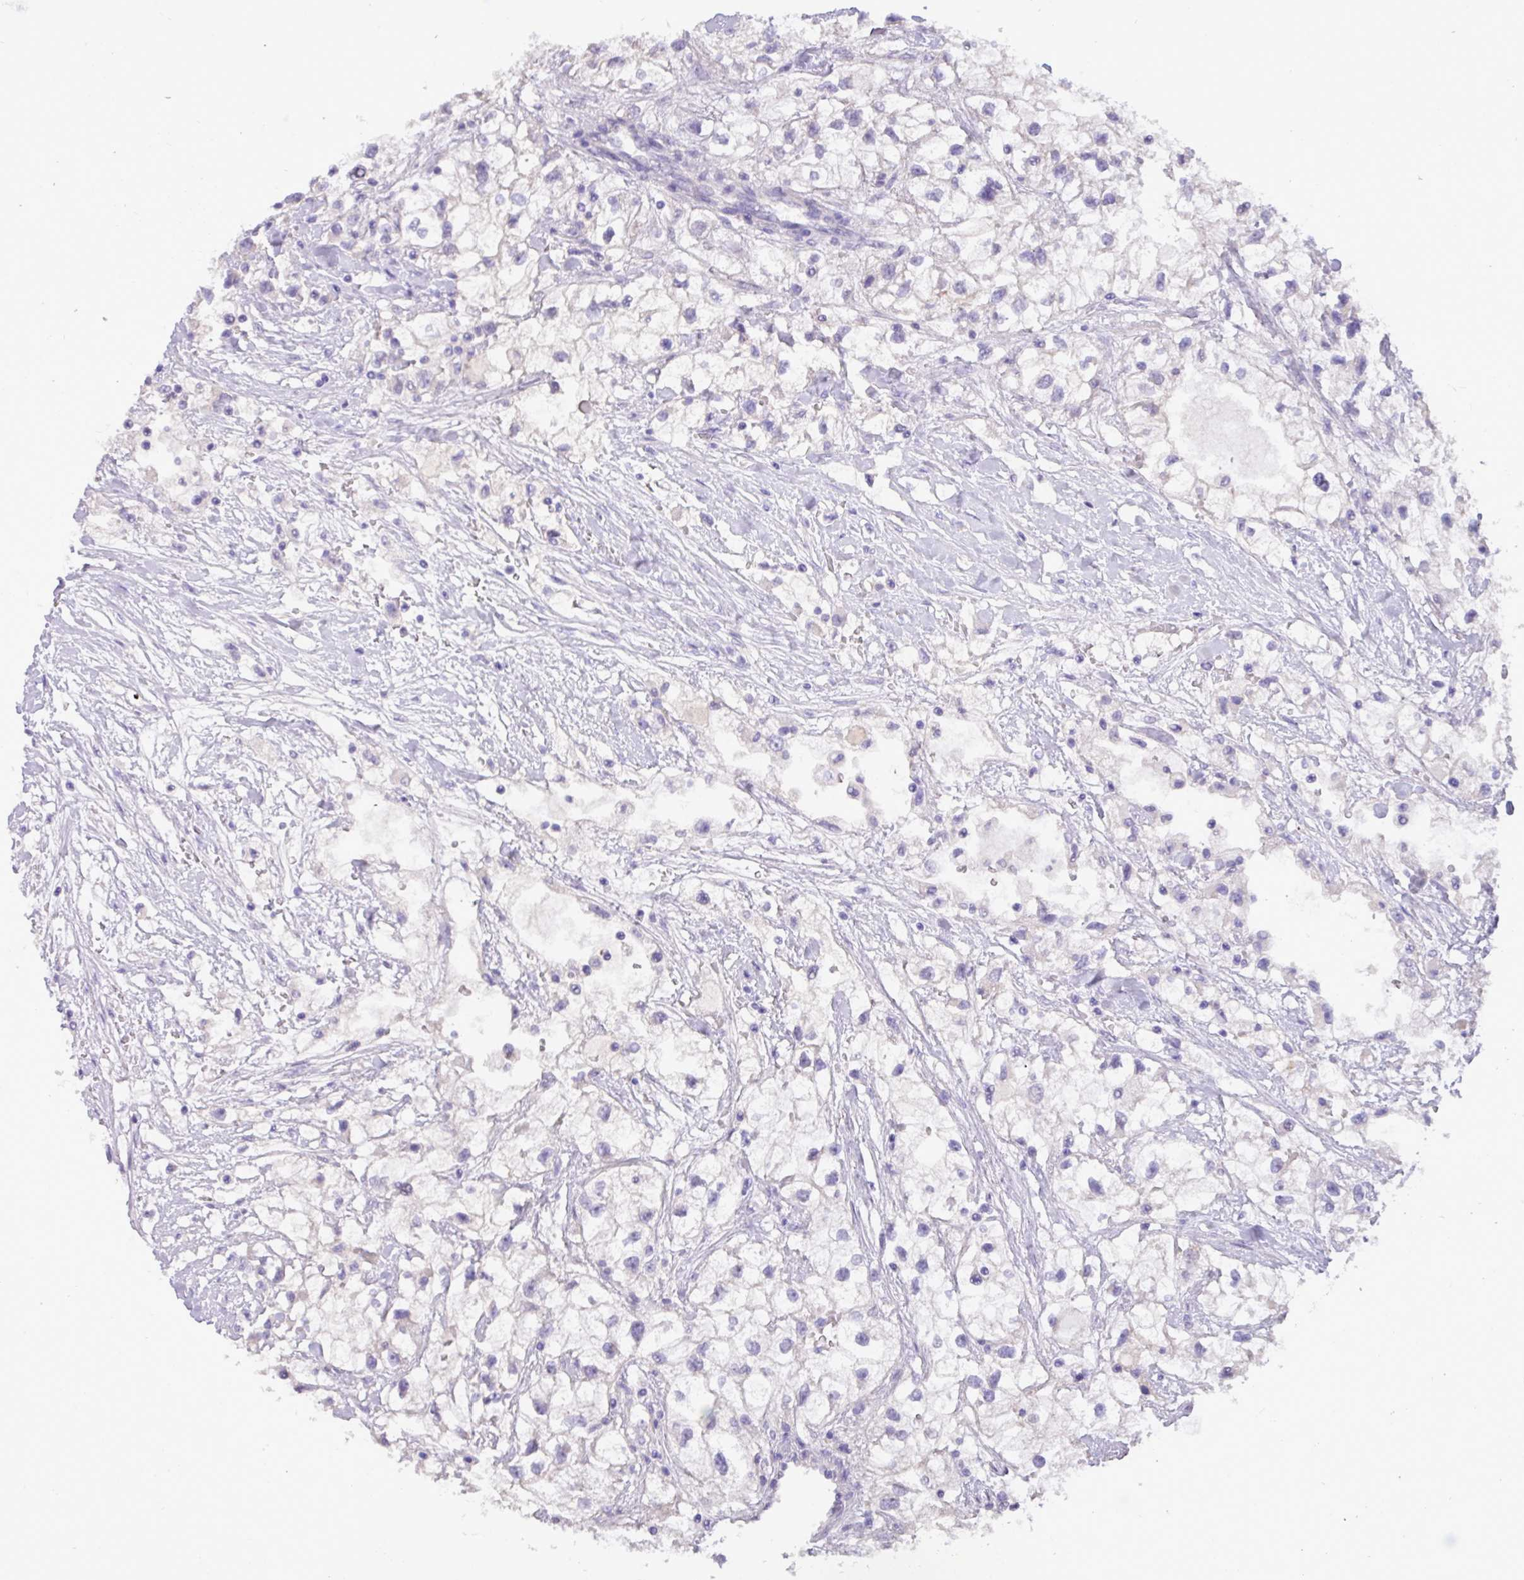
{"staining": {"intensity": "negative", "quantity": "none", "location": "none"}, "tissue": "liver cancer", "cell_type": "Tumor cells", "image_type": "cancer", "snomed": [{"axis": "morphology", "description": "Carcinoma, Hepatocellular, NOS"}, {"axis": "topography", "description": "Liver"}], "caption": "Tumor cells show no significant staining in hepatocellular carcinoma (liver).", "gene": "EPCAM", "patient": {"sex": "male", "age": 67}}